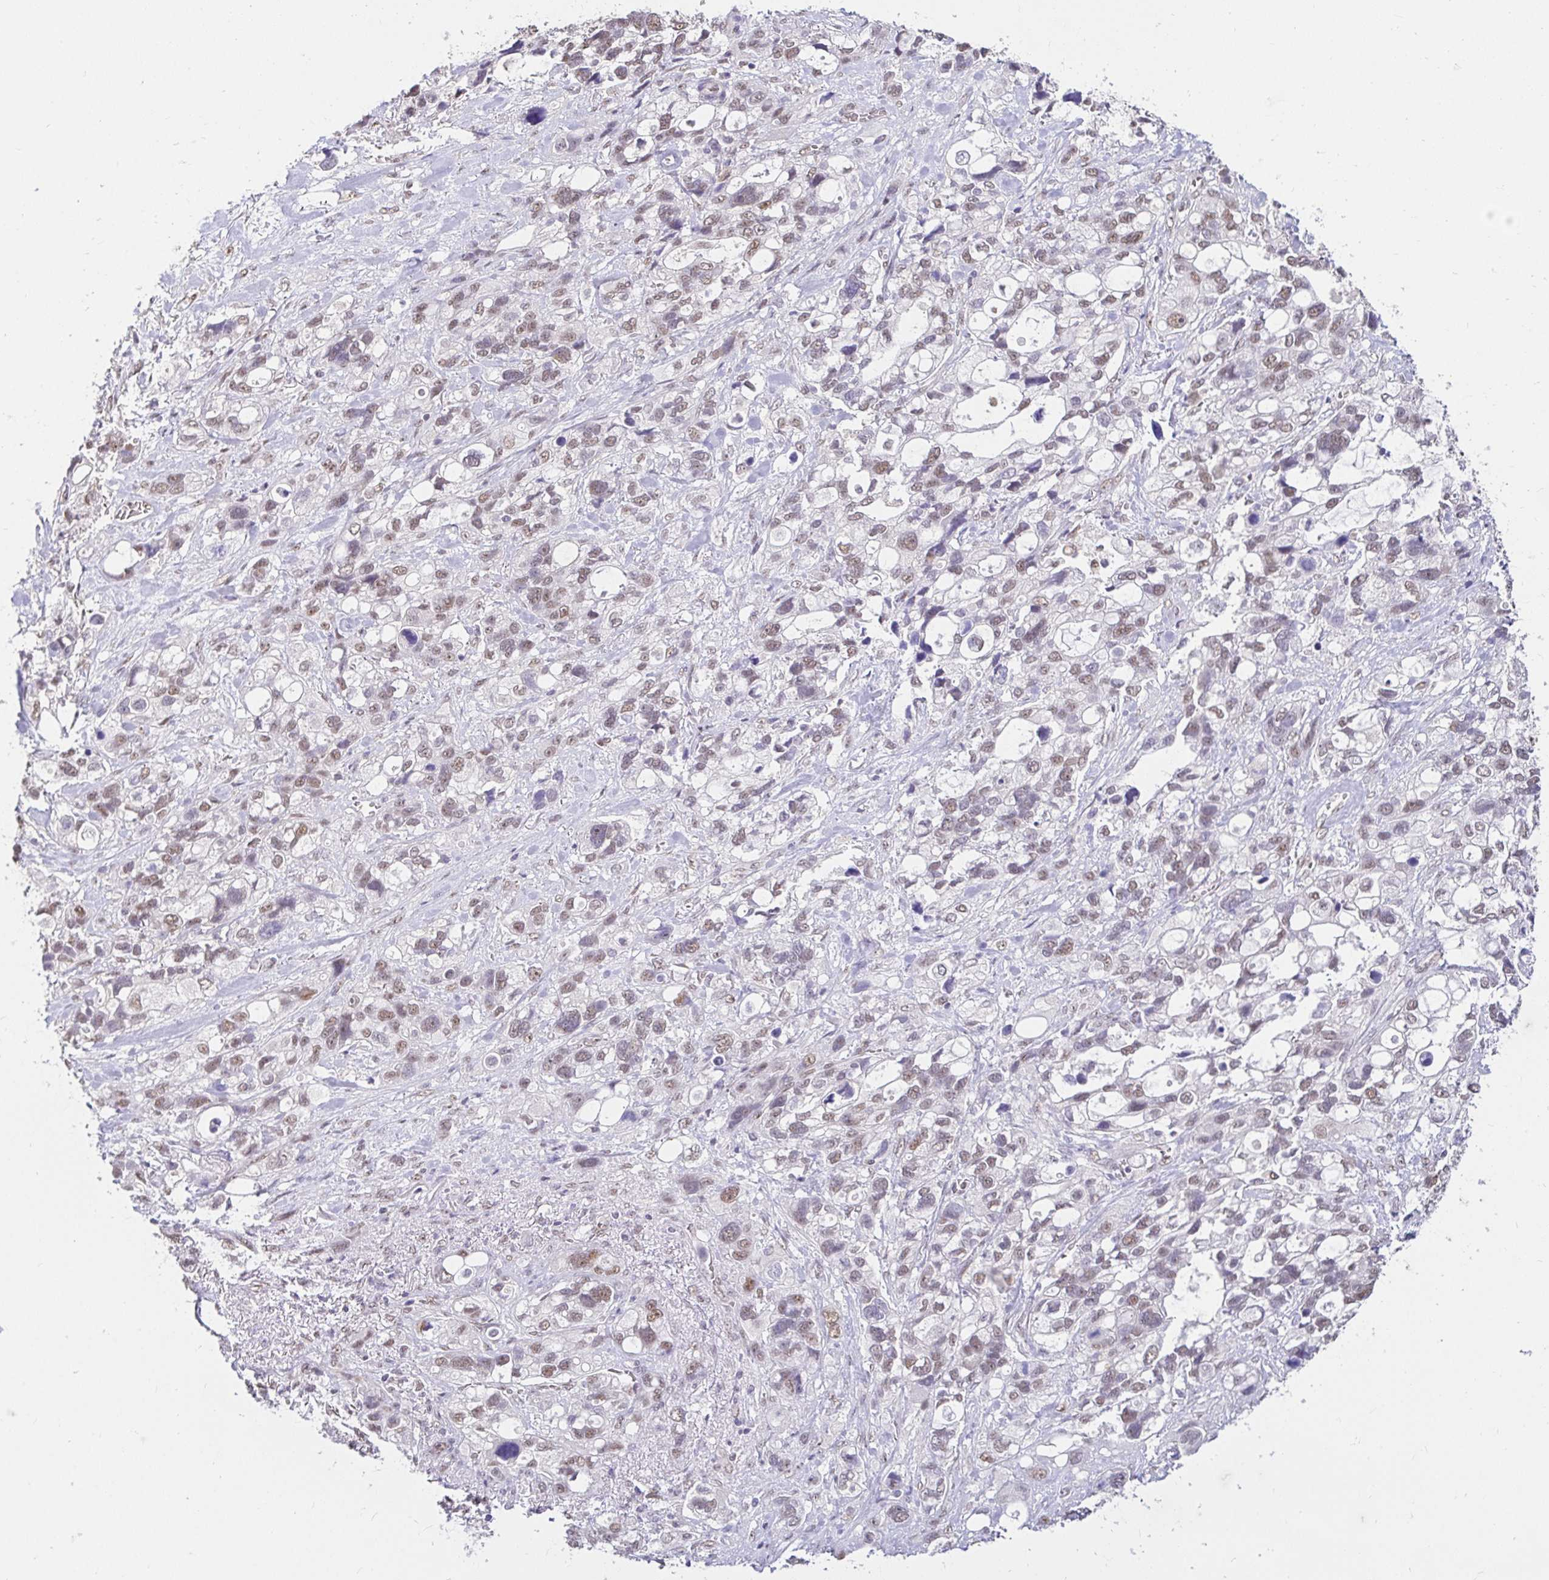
{"staining": {"intensity": "moderate", "quantity": "25%-75%", "location": "nuclear"}, "tissue": "stomach cancer", "cell_type": "Tumor cells", "image_type": "cancer", "snomed": [{"axis": "morphology", "description": "Adenocarcinoma, NOS"}, {"axis": "topography", "description": "Stomach, upper"}], "caption": "IHC (DAB) staining of adenocarcinoma (stomach) shows moderate nuclear protein expression in about 25%-75% of tumor cells.", "gene": "RIMS4", "patient": {"sex": "female", "age": 81}}